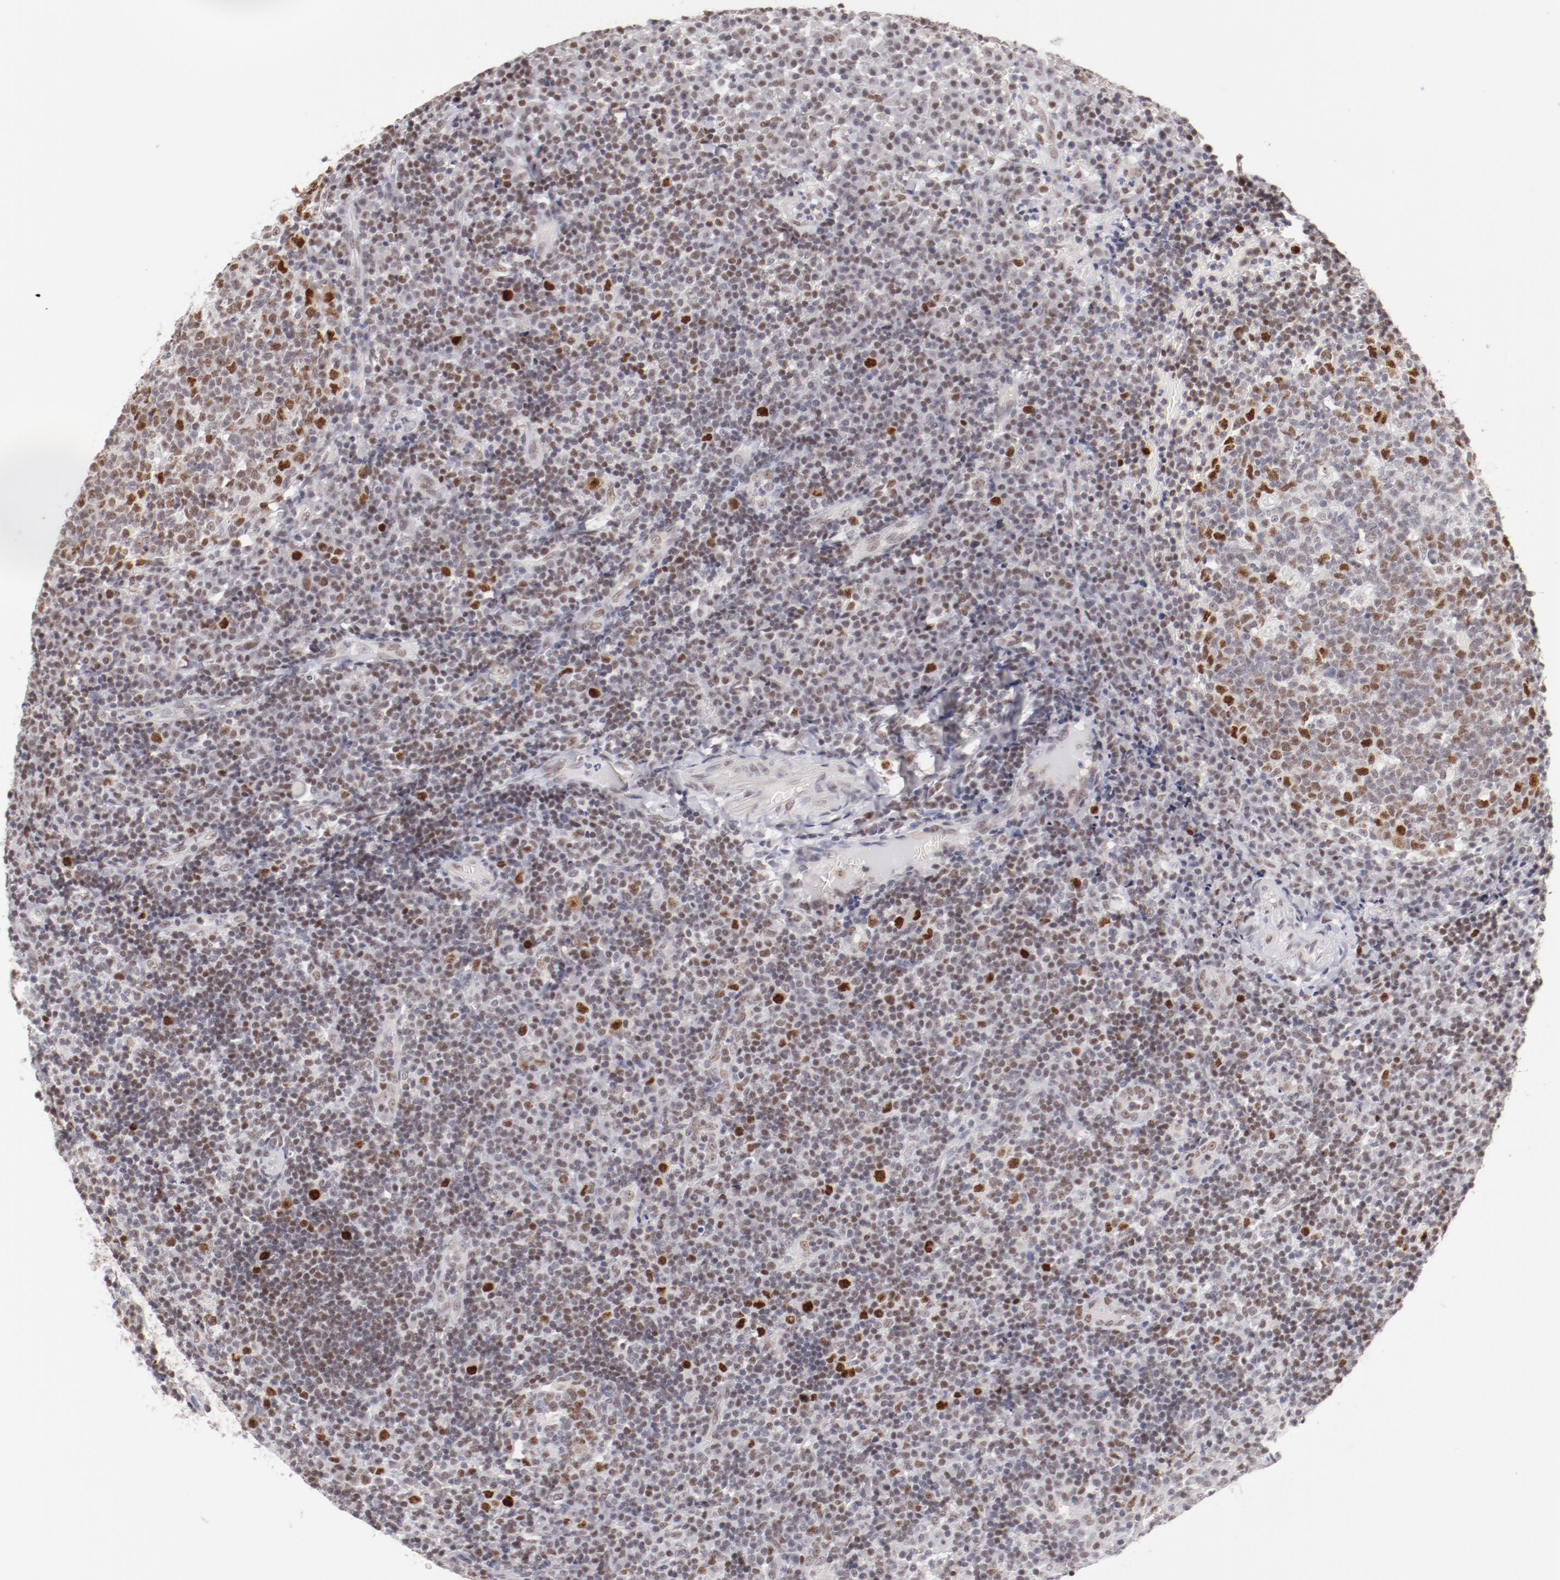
{"staining": {"intensity": "moderate", "quantity": "<25%", "location": "nuclear"}, "tissue": "tonsil", "cell_type": "Germinal center cells", "image_type": "normal", "snomed": [{"axis": "morphology", "description": "Normal tissue, NOS"}, {"axis": "topography", "description": "Tonsil"}], "caption": "Approximately <25% of germinal center cells in benign tonsil exhibit moderate nuclear protein staining as visualized by brown immunohistochemical staining.", "gene": "TFAP4", "patient": {"sex": "female", "age": 40}}